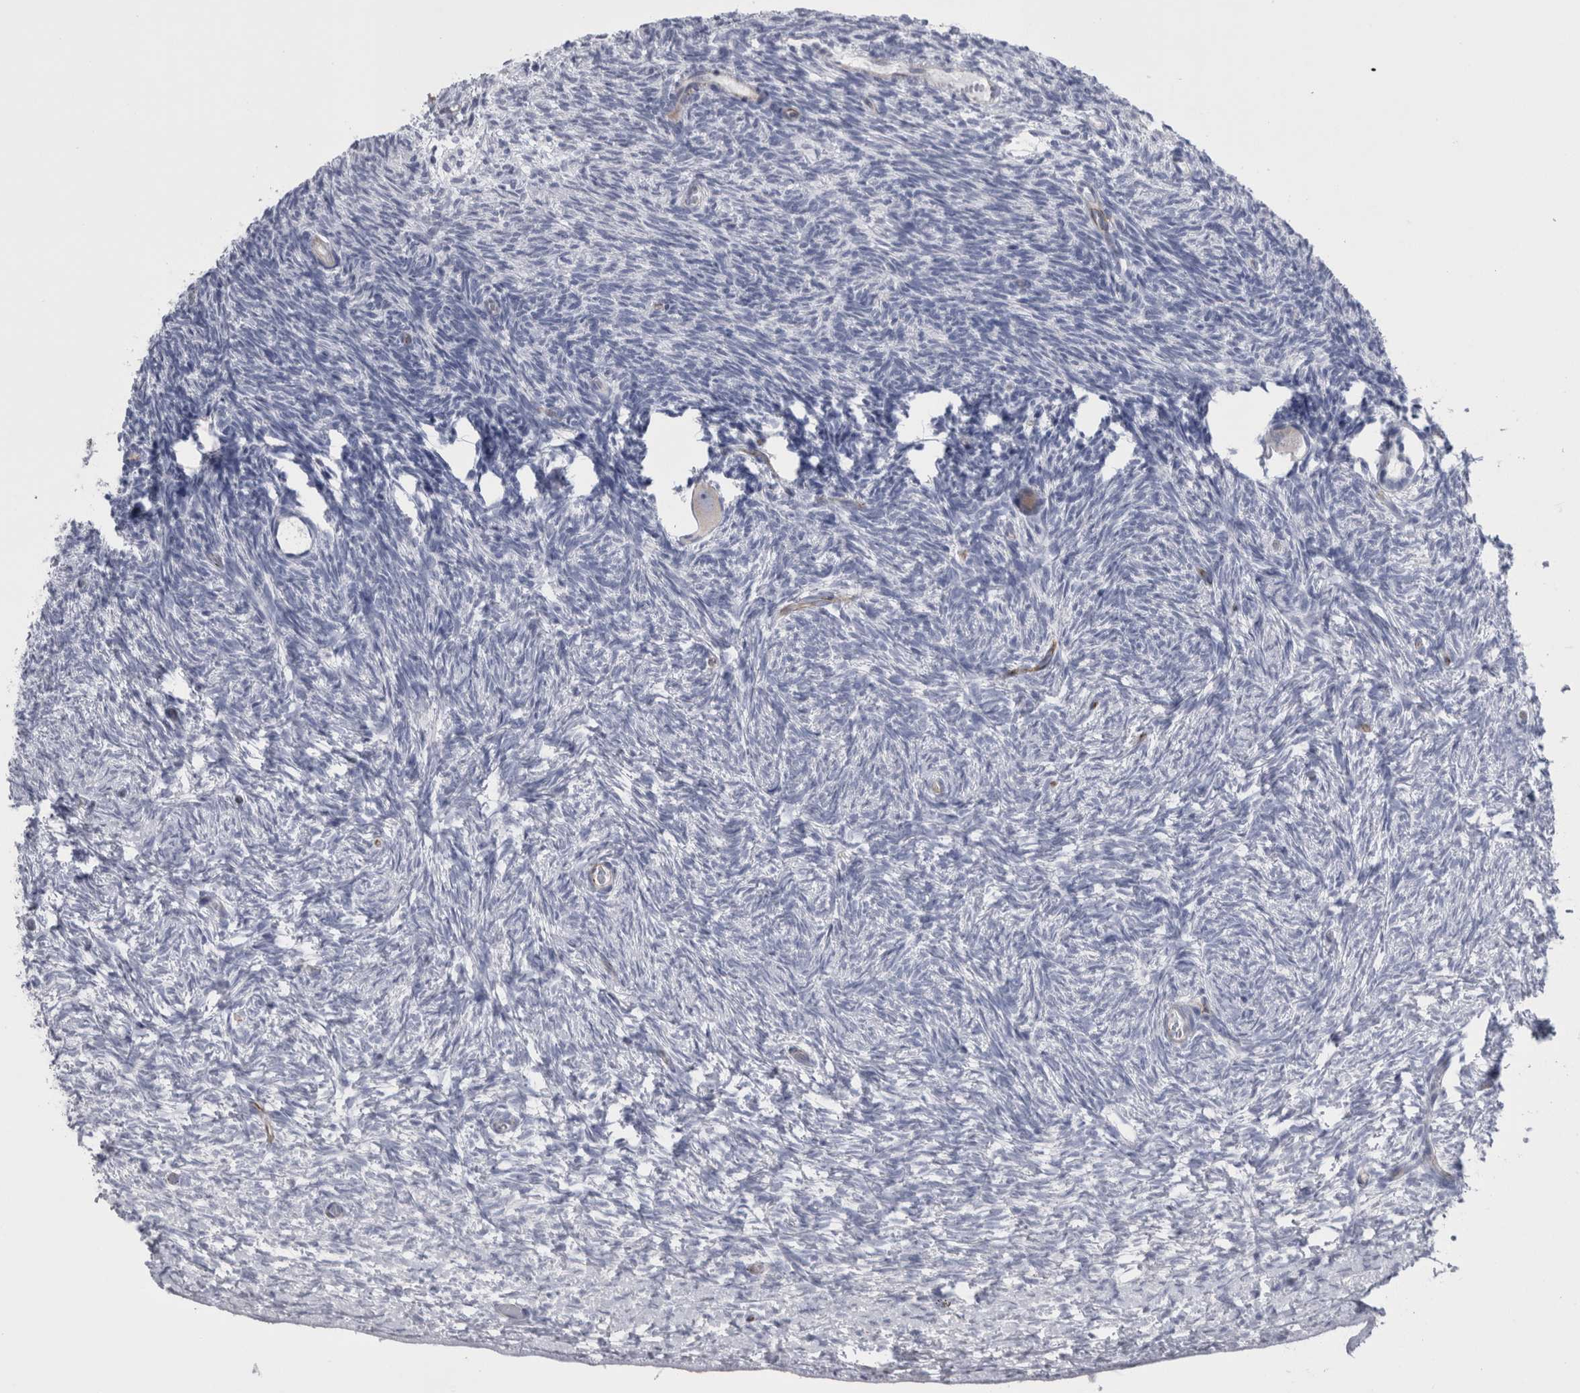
{"staining": {"intensity": "negative", "quantity": "none", "location": "none"}, "tissue": "ovary", "cell_type": "Follicle cells", "image_type": "normal", "snomed": [{"axis": "morphology", "description": "Normal tissue, NOS"}, {"axis": "topography", "description": "Ovary"}], "caption": "Histopathology image shows no significant protein expression in follicle cells of unremarkable ovary.", "gene": "VWDE", "patient": {"sex": "female", "age": 34}}